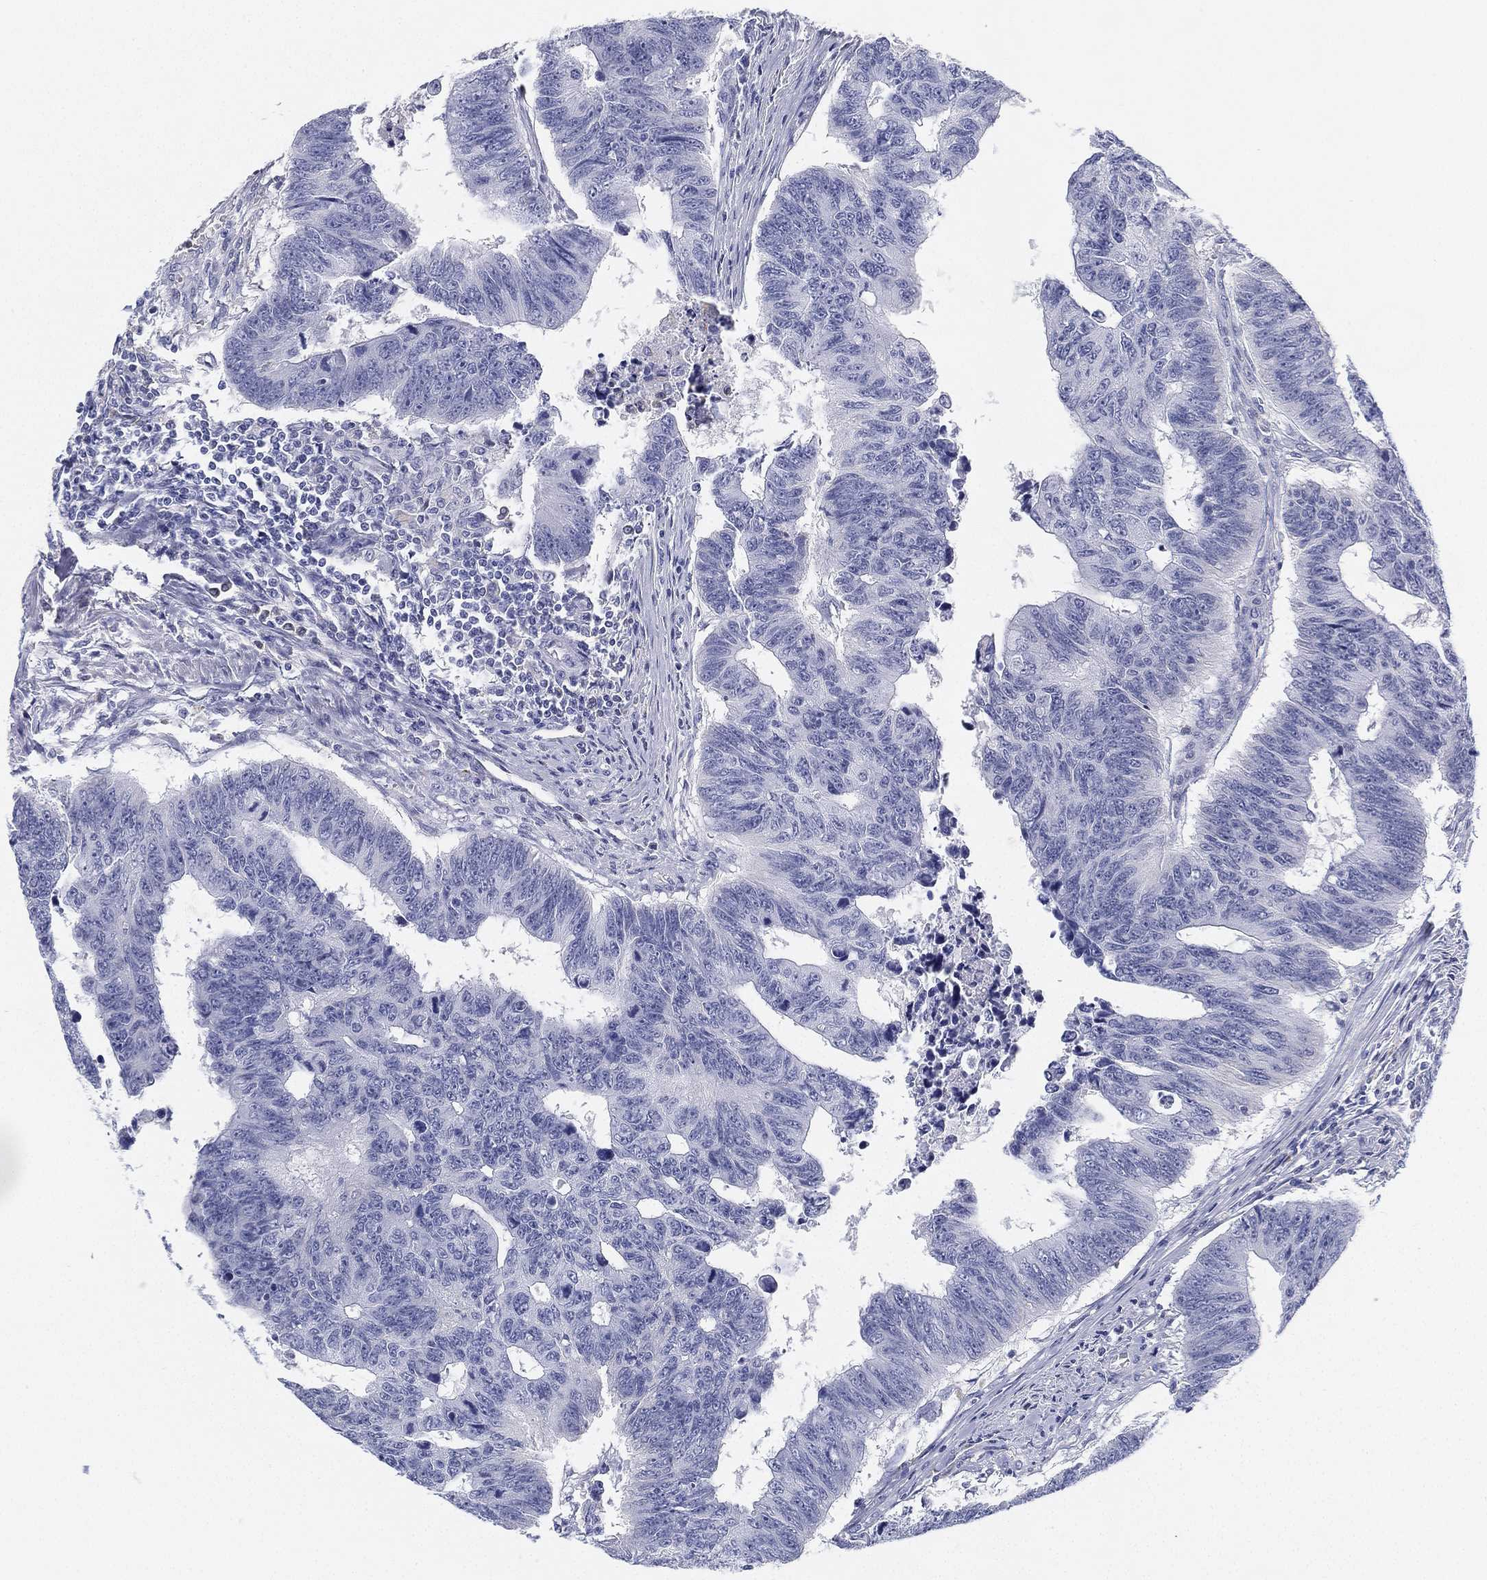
{"staining": {"intensity": "negative", "quantity": "none", "location": "none"}, "tissue": "colorectal cancer", "cell_type": "Tumor cells", "image_type": "cancer", "snomed": [{"axis": "morphology", "description": "Adenocarcinoma, NOS"}, {"axis": "topography", "description": "Rectum"}], "caption": "A micrograph of human colorectal cancer (adenocarcinoma) is negative for staining in tumor cells.", "gene": "GPR61", "patient": {"sex": "female", "age": 85}}